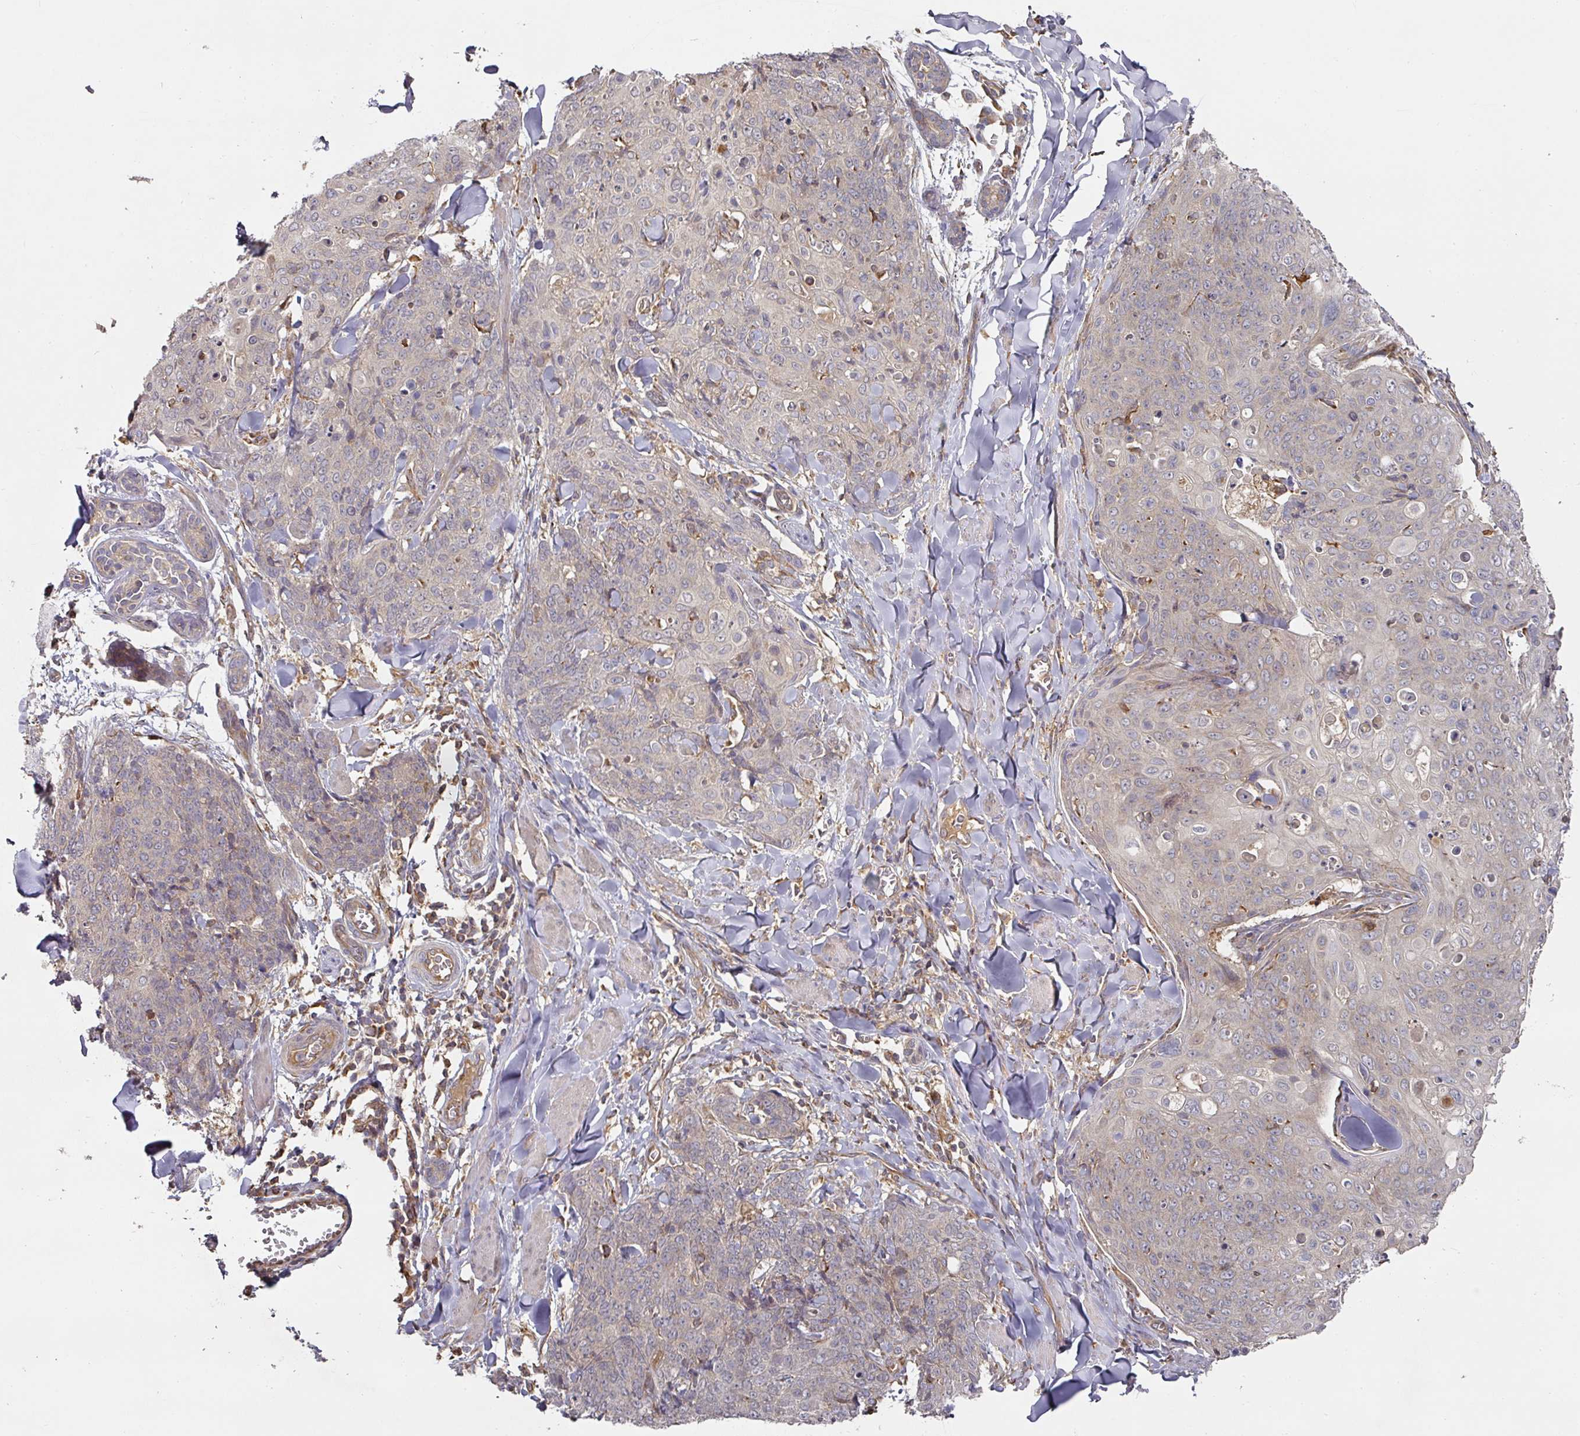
{"staining": {"intensity": "negative", "quantity": "none", "location": "none"}, "tissue": "skin cancer", "cell_type": "Tumor cells", "image_type": "cancer", "snomed": [{"axis": "morphology", "description": "Squamous cell carcinoma, NOS"}, {"axis": "topography", "description": "Skin"}, {"axis": "topography", "description": "Vulva"}], "caption": "Immunohistochemistry micrograph of skin squamous cell carcinoma stained for a protein (brown), which shows no staining in tumor cells.", "gene": "CEP95", "patient": {"sex": "female", "age": 85}}